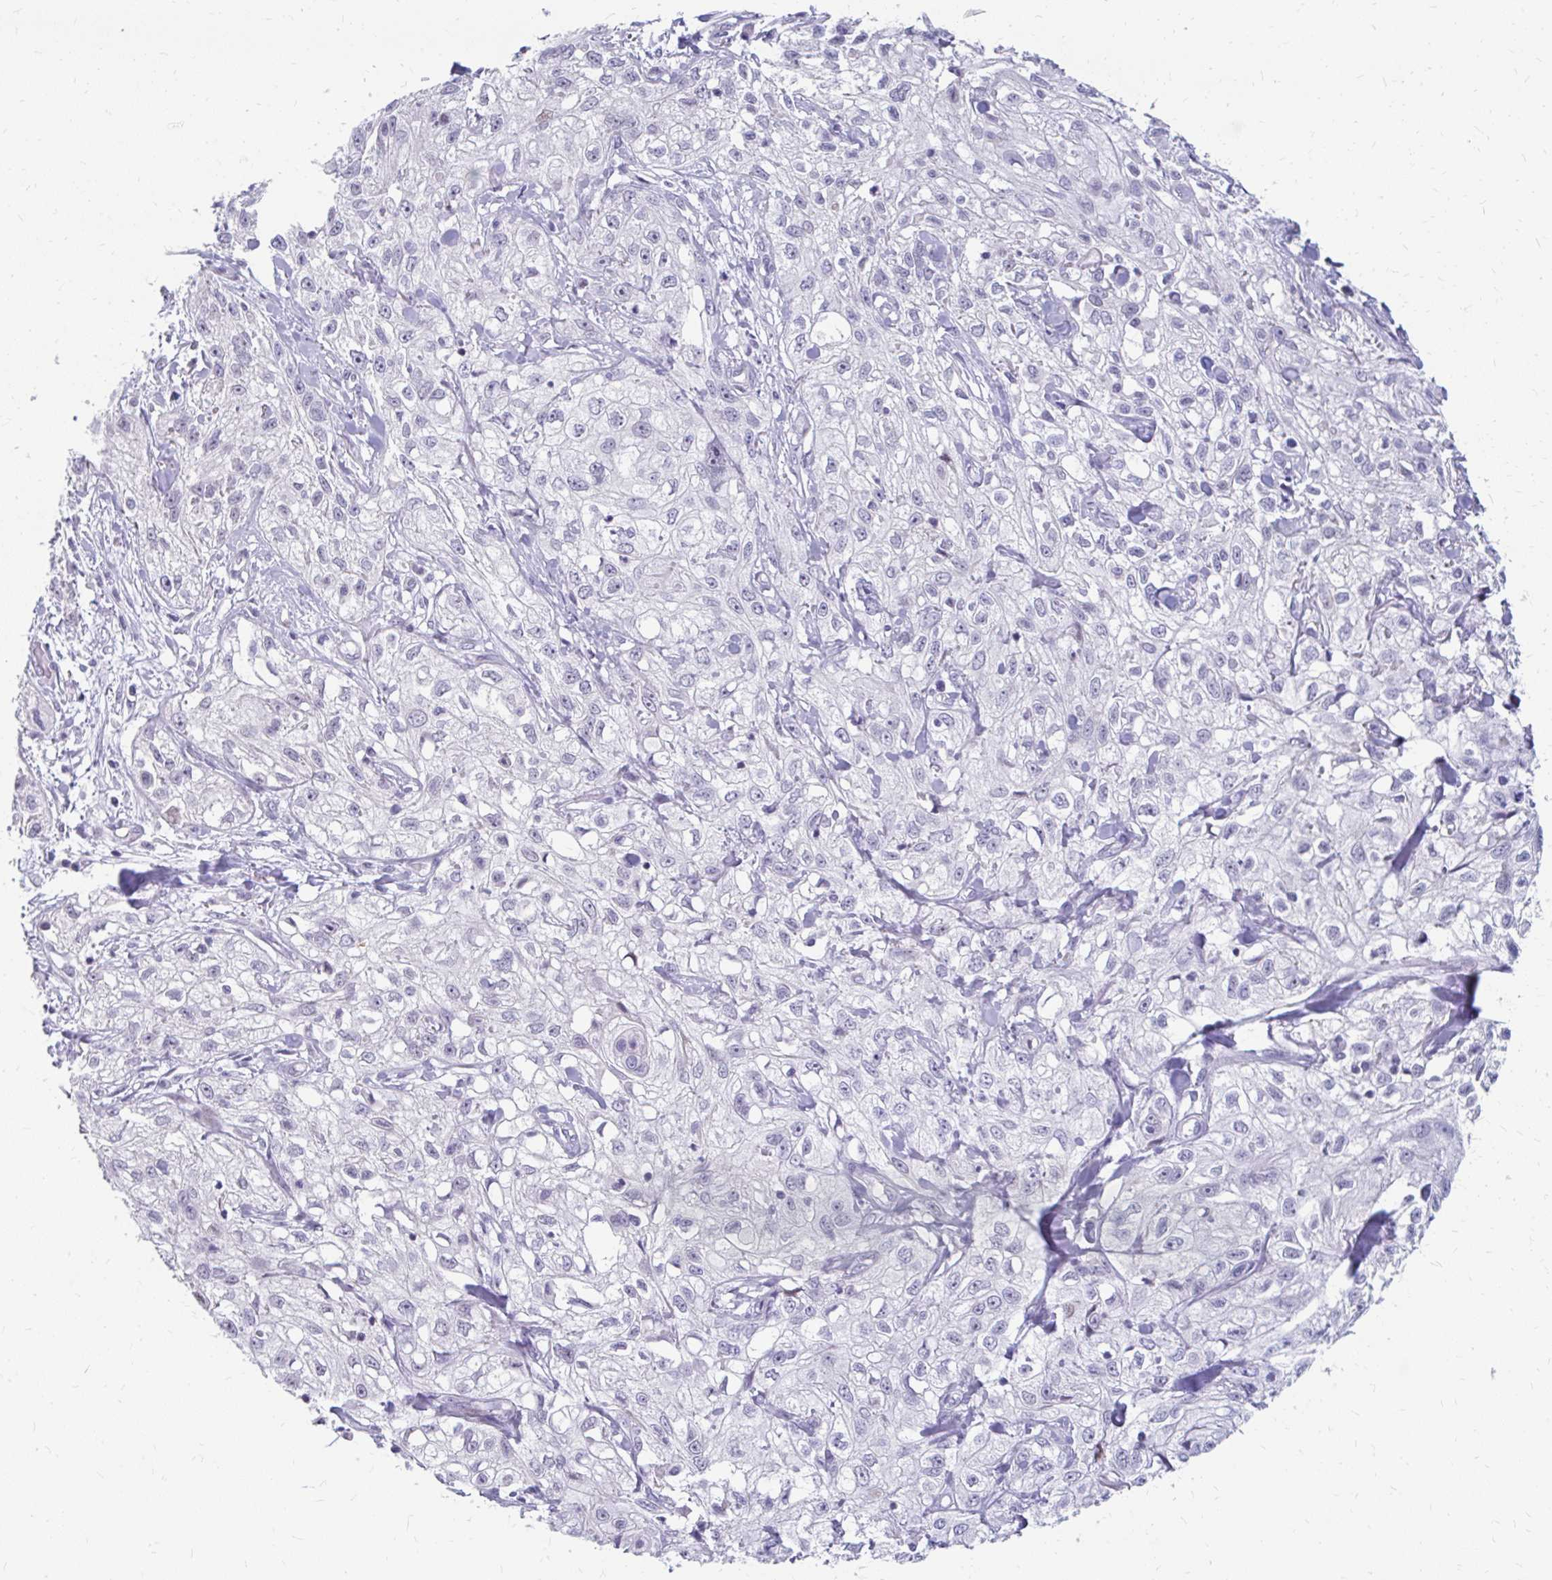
{"staining": {"intensity": "negative", "quantity": "none", "location": "none"}, "tissue": "skin cancer", "cell_type": "Tumor cells", "image_type": "cancer", "snomed": [{"axis": "morphology", "description": "Squamous cell carcinoma, NOS"}, {"axis": "topography", "description": "Skin"}, {"axis": "topography", "description": "Vulva"}], "caption": "Immunohistochemistry image of neoplastic tissue: skin cancer stained with DAB demonstrates no significant protein staining in tumor cells.", "gene": "RGS16", "patient": {"sex": "female", "age": 86}}